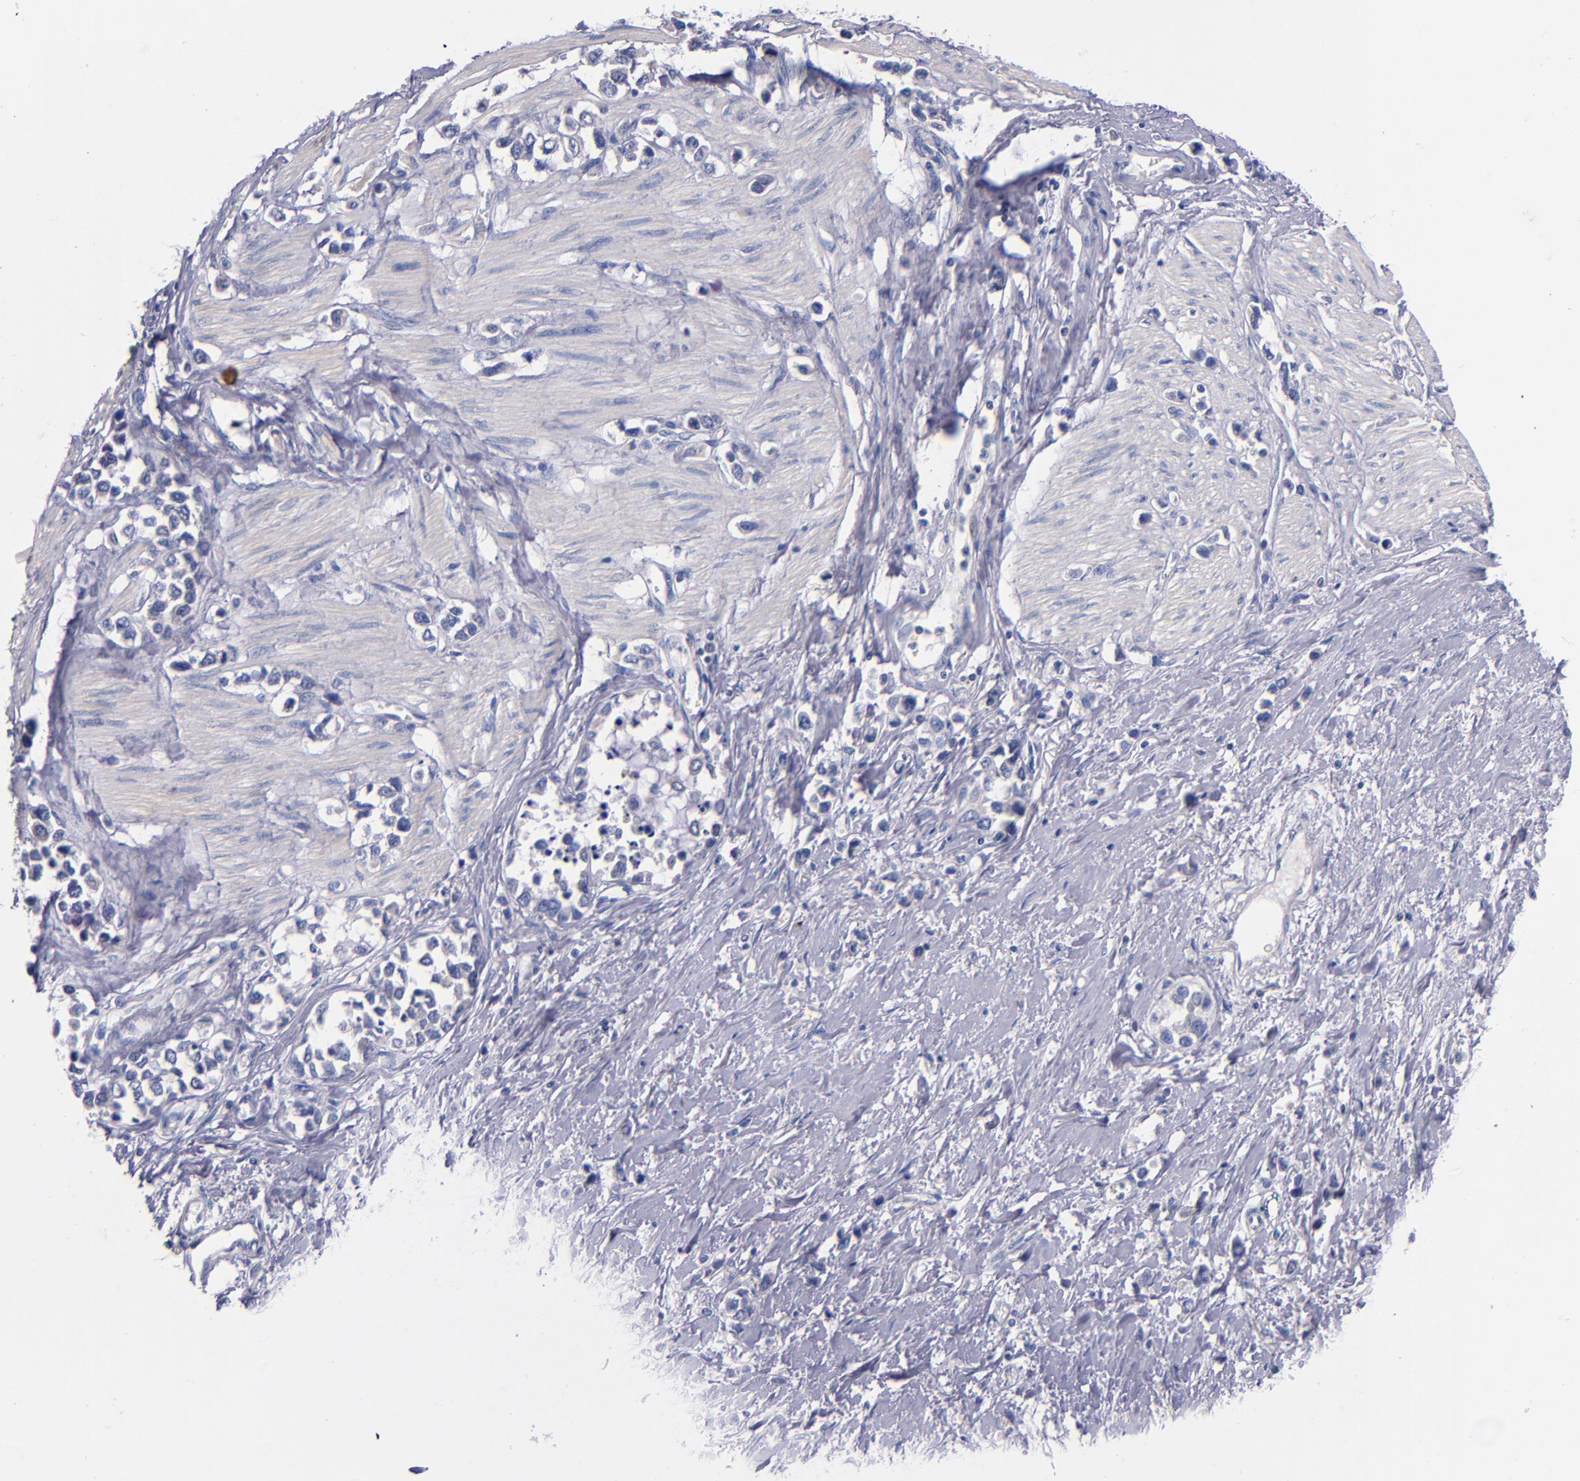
{"staining": {"intensity": "negative", "quantity": "none", "location": "none"}, "tissue": "stomach cancer", "cell_type": "Tumor cells", "image_type": "cancer", "snomed": [{"axis": "morphology", "description": "Adenocarcinoma, NOS"}, {"axis": "topography", "description": "Stomach, upper"}], "caption": "Photomicrograph shows no protein expression in tumor cells of stomach adenocarcinoma tissue.", "gene": "CNTNAP2", "patient": {"sex": "male", "age": 76}}